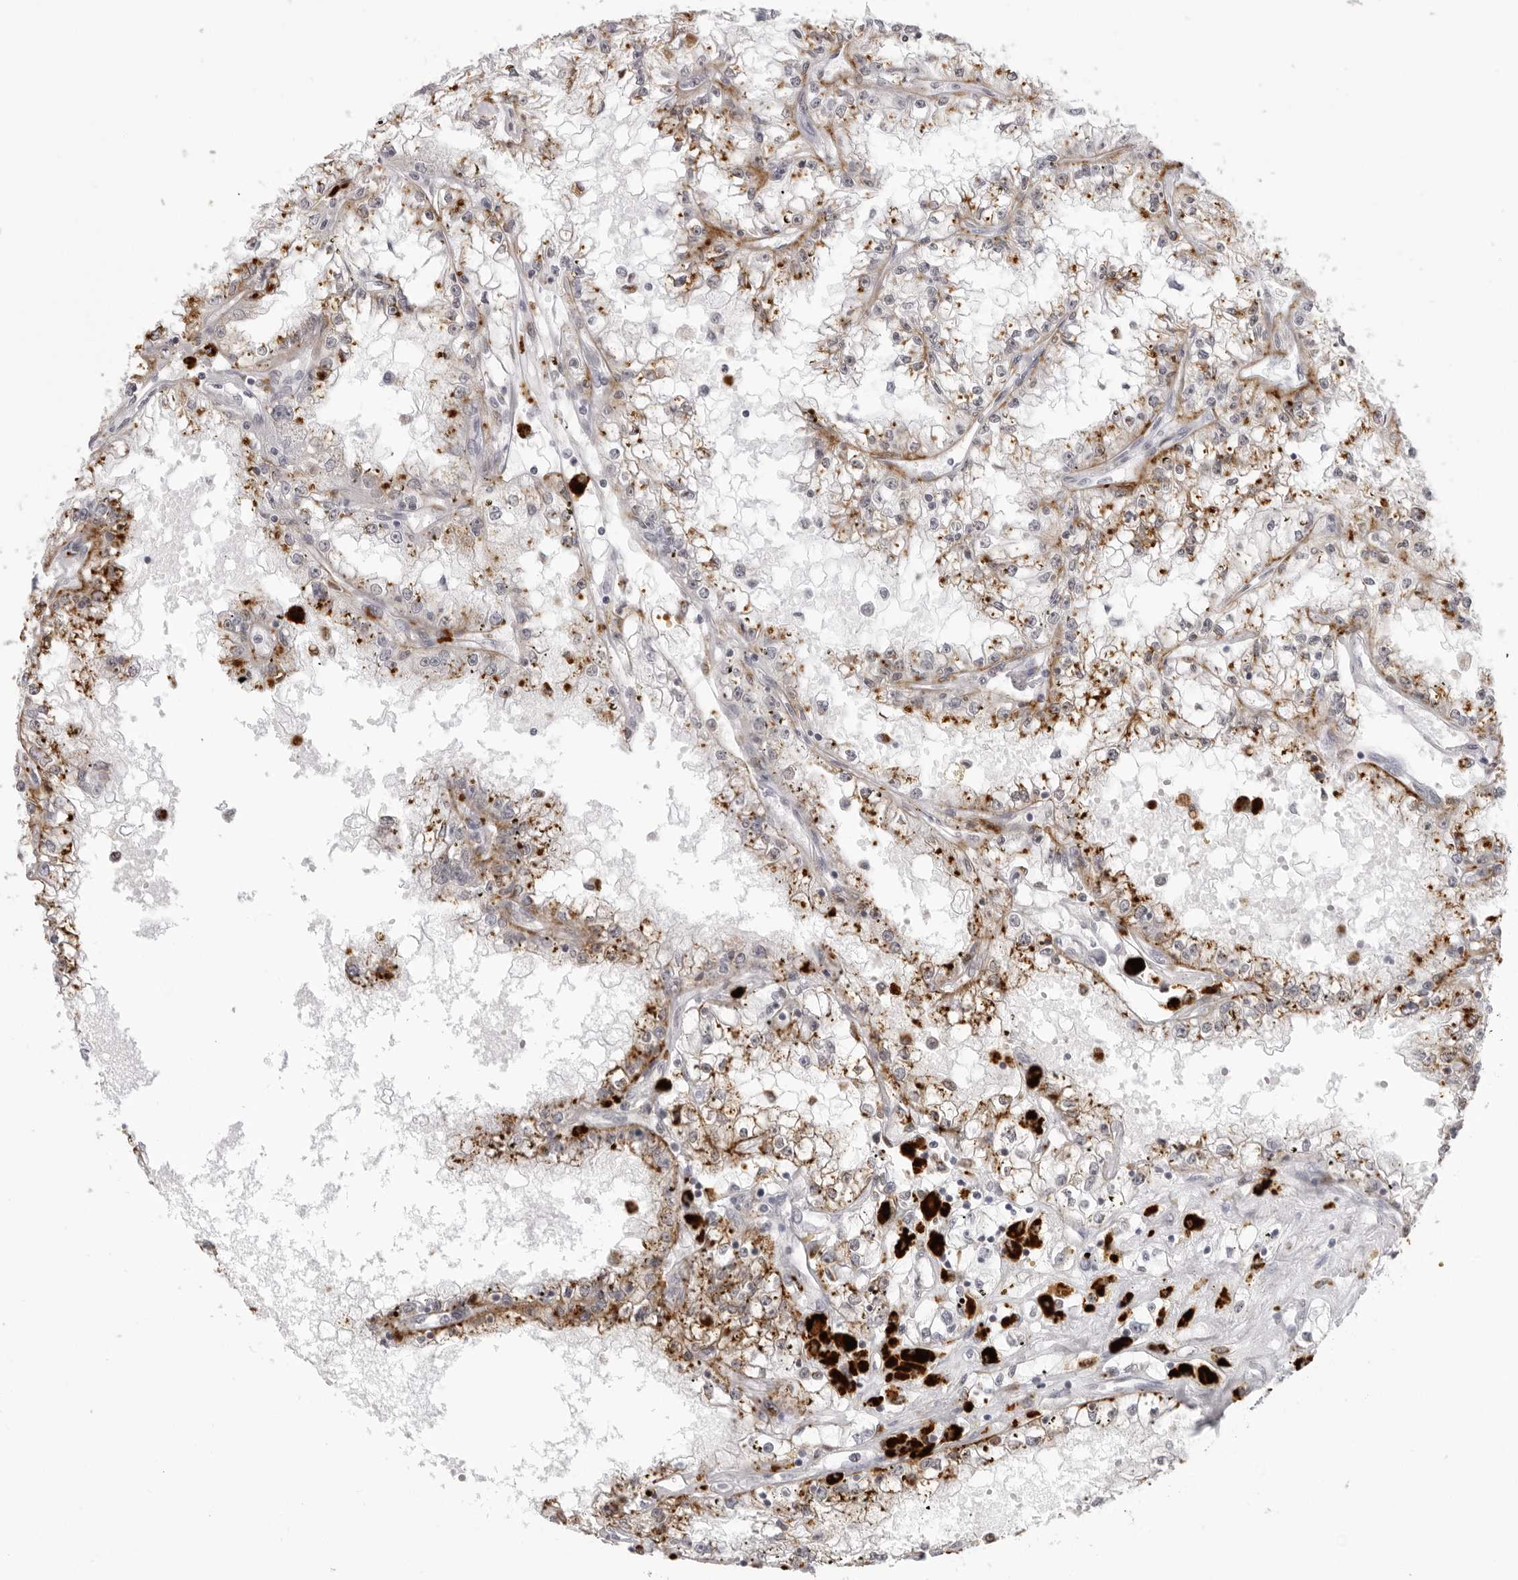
{"staining": {"intensity": "moderate", "quantity": "25%-75%", "location": "cytoplasmic/membranous"}, "tissue": "renal cancer", "cell_type": "Tumor cells", "image_type": "cancer", "snomed": [{"axis": "morphology", "description": "Adenocarcinoma, NOS"}, {"axis": "topography", "description": "Kidney"}], "caption": "IHC of human renal cancer displays medium levels of moderate cytoplasmic/membranous staining in approximately 25%-75% of tumor cells. The staining was performed using DAB (3,3'-diaminobenzidine), with brown indicating positive protein expression. Nuclei are stained blue with hematoxylin.", "gene": "IL25", "patient": {"sex": "male", "age": 56}}